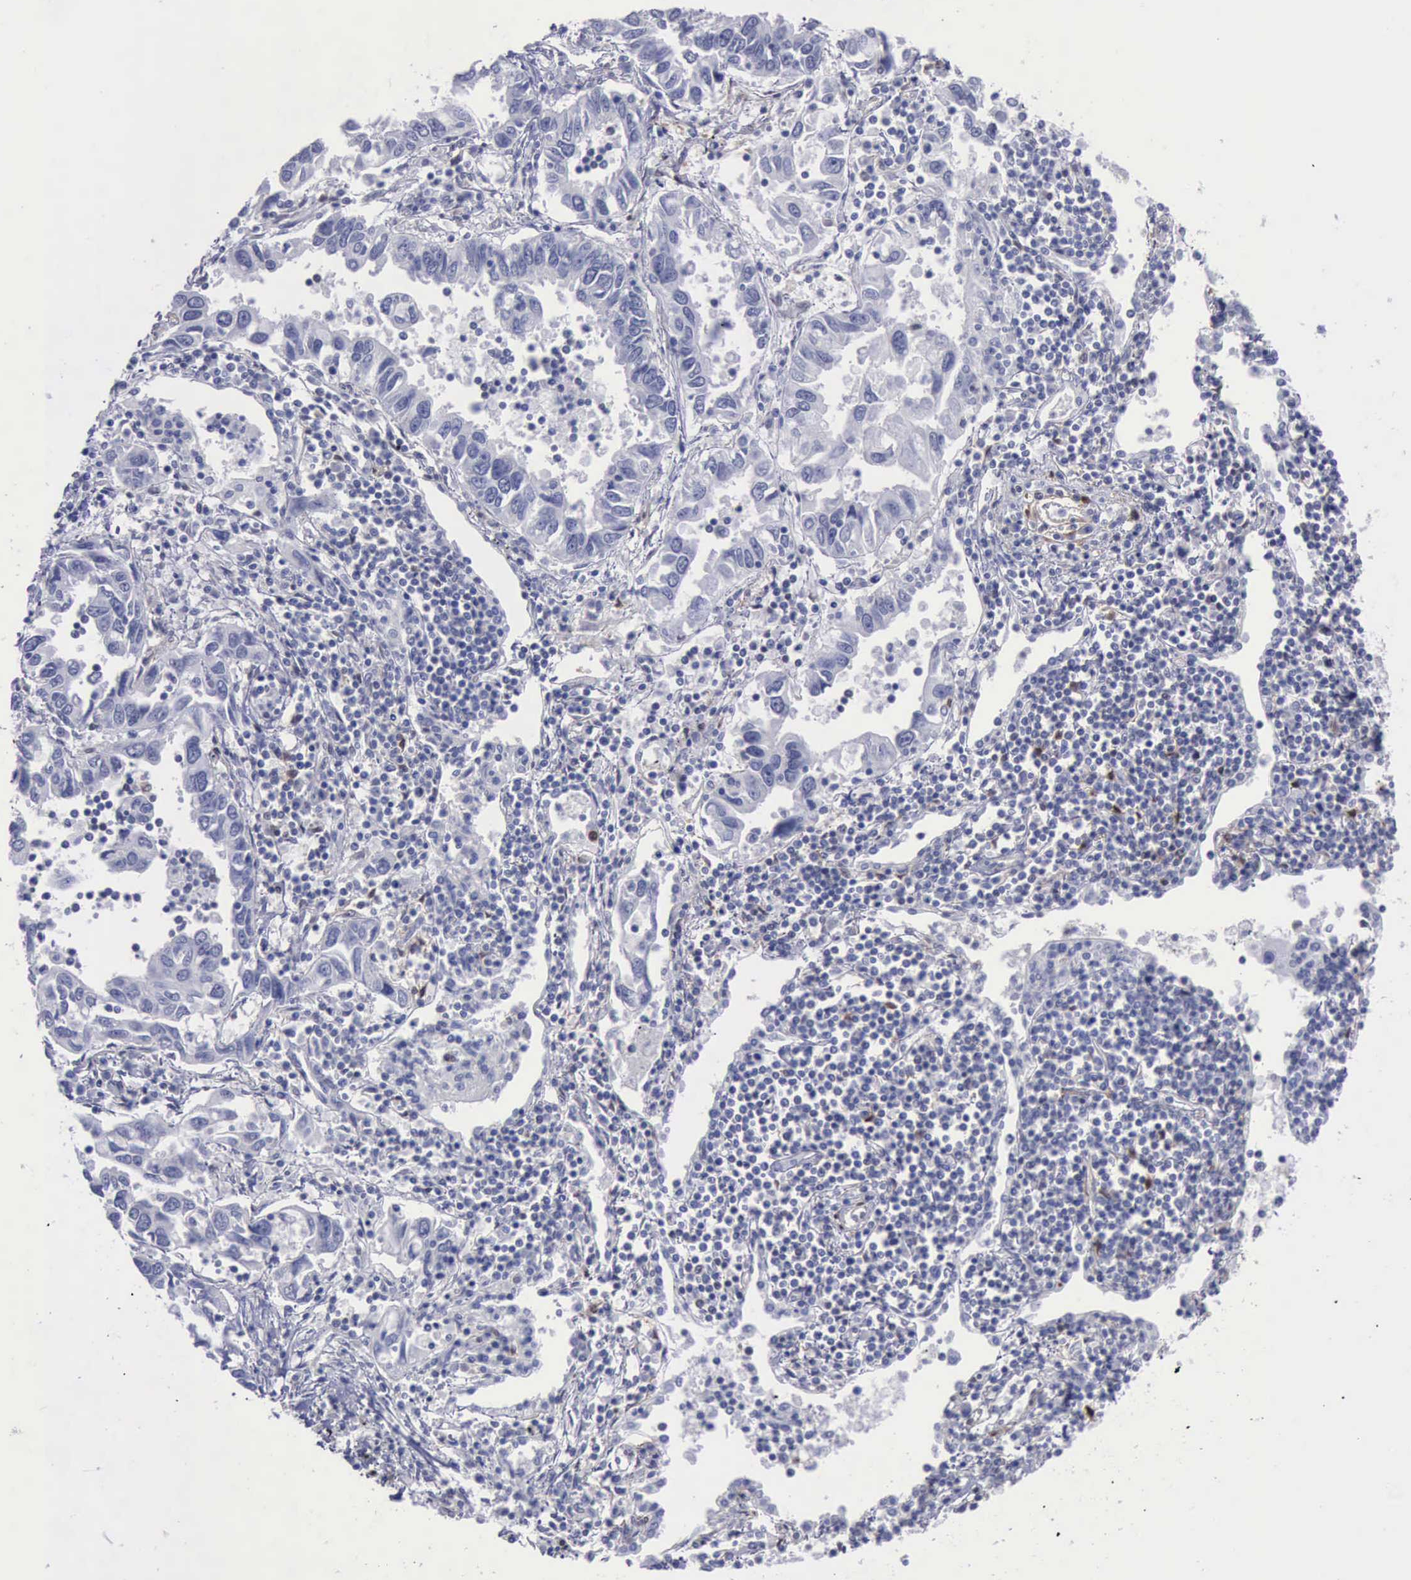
{"staining": {"intensity": "negative", "quantity": "none", "location": "none"}, "tissue": "lung cancer", "cell_type": "Tumor cells", "image_type": "cancer", "snomed": [{"axis": "morphology", "description": "Adenocarcinoma, NOS"}, {"axis": "topography", "description": "Lung"}], "caption": "The photomicrograph shows no staining of tumor cells in adenocarcinoma (lung). Nuclei are stained in blue.", "gene": "FHL1", "patient": {"sex": "male", "age": 48}}